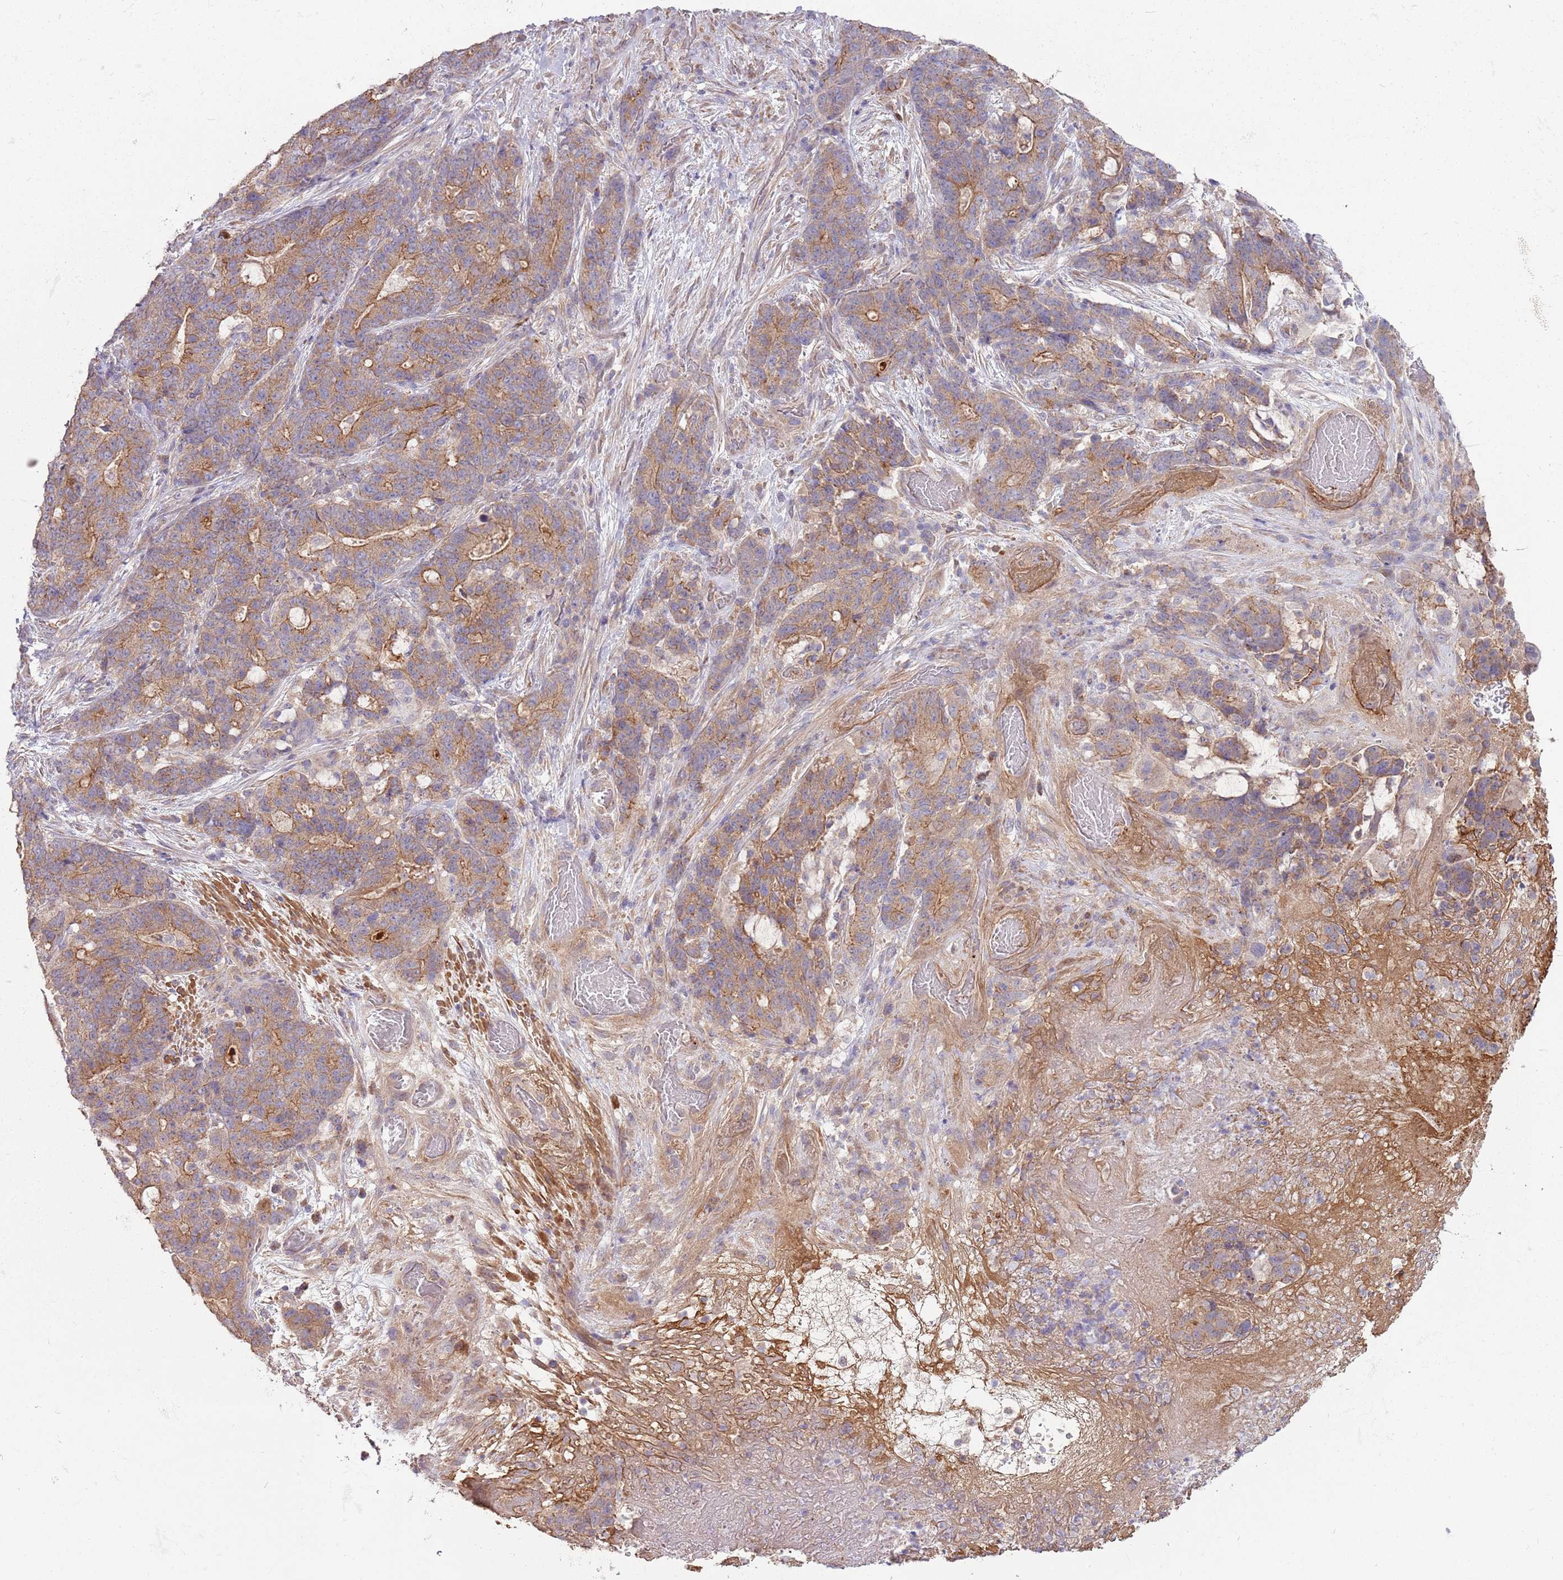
{"staining": {"intensity": "moderate", "quantity": ">75%", "location": "cytoplasmic/membranous"}, "tissue": "stomach cancer", "cell_type": "Tumor cells", "image_type": "cancer", "snomed": [{"axis": "morphology", "description": "Normal tissue, NOS"}, {"axis": "morphology", "description": "Adenocarcinoma, NOS"}, {"axis": "topography", "description": "Stomach"}], "caption": "Brown immunohistochemical staining in stomach cancer (adenocarcinoma) exhibits moderate cytoplasmic/membranous staining in about >75% of tumor cells. Immunohistochemistry (ihc) stains the protein of interest in brown and the nuclei are stained blue.", "gene": "SPATA31D1", "patient": {"sex": "female", "age": 64}}